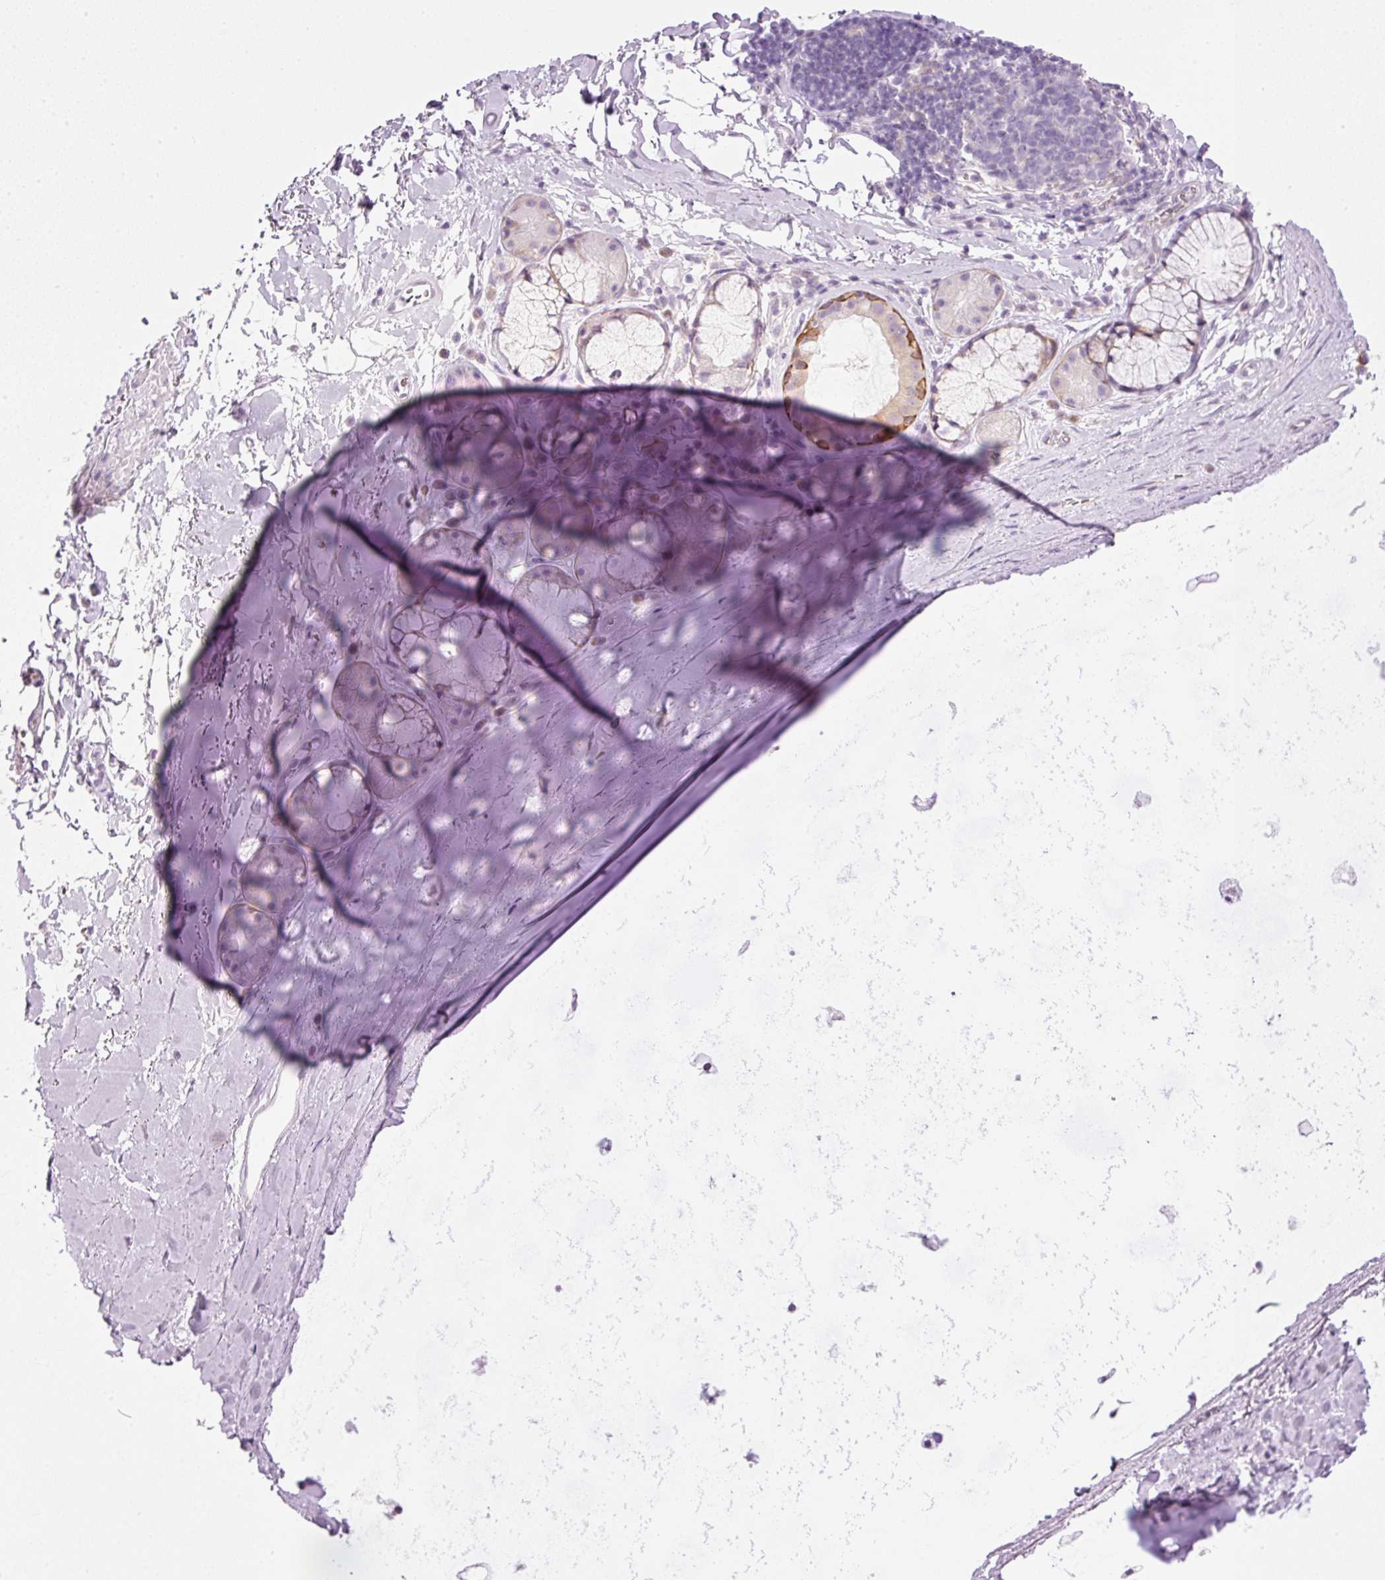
{"staining": {"intensity": "negative", "quantity": "none", "location": "none"}, "tissue": "adipose tissue", "cell_type": "Adipocytes", "image_type": "normal", "snomed": [{"axis": "morphology", "description": "Normal tissue, NOS"}, {"axis": "topography", "description": "Cartilage tissue"}, {"axis": "topography", "description": "Bronchus"}], "caption": "Immunohistochemistry histopathology image of benign human adipose tissue stained for a protein (brown), which exhibits no positivity in adipocytes.", "gene": "SRC", "patient": {"sex": "male", "age": 58}}